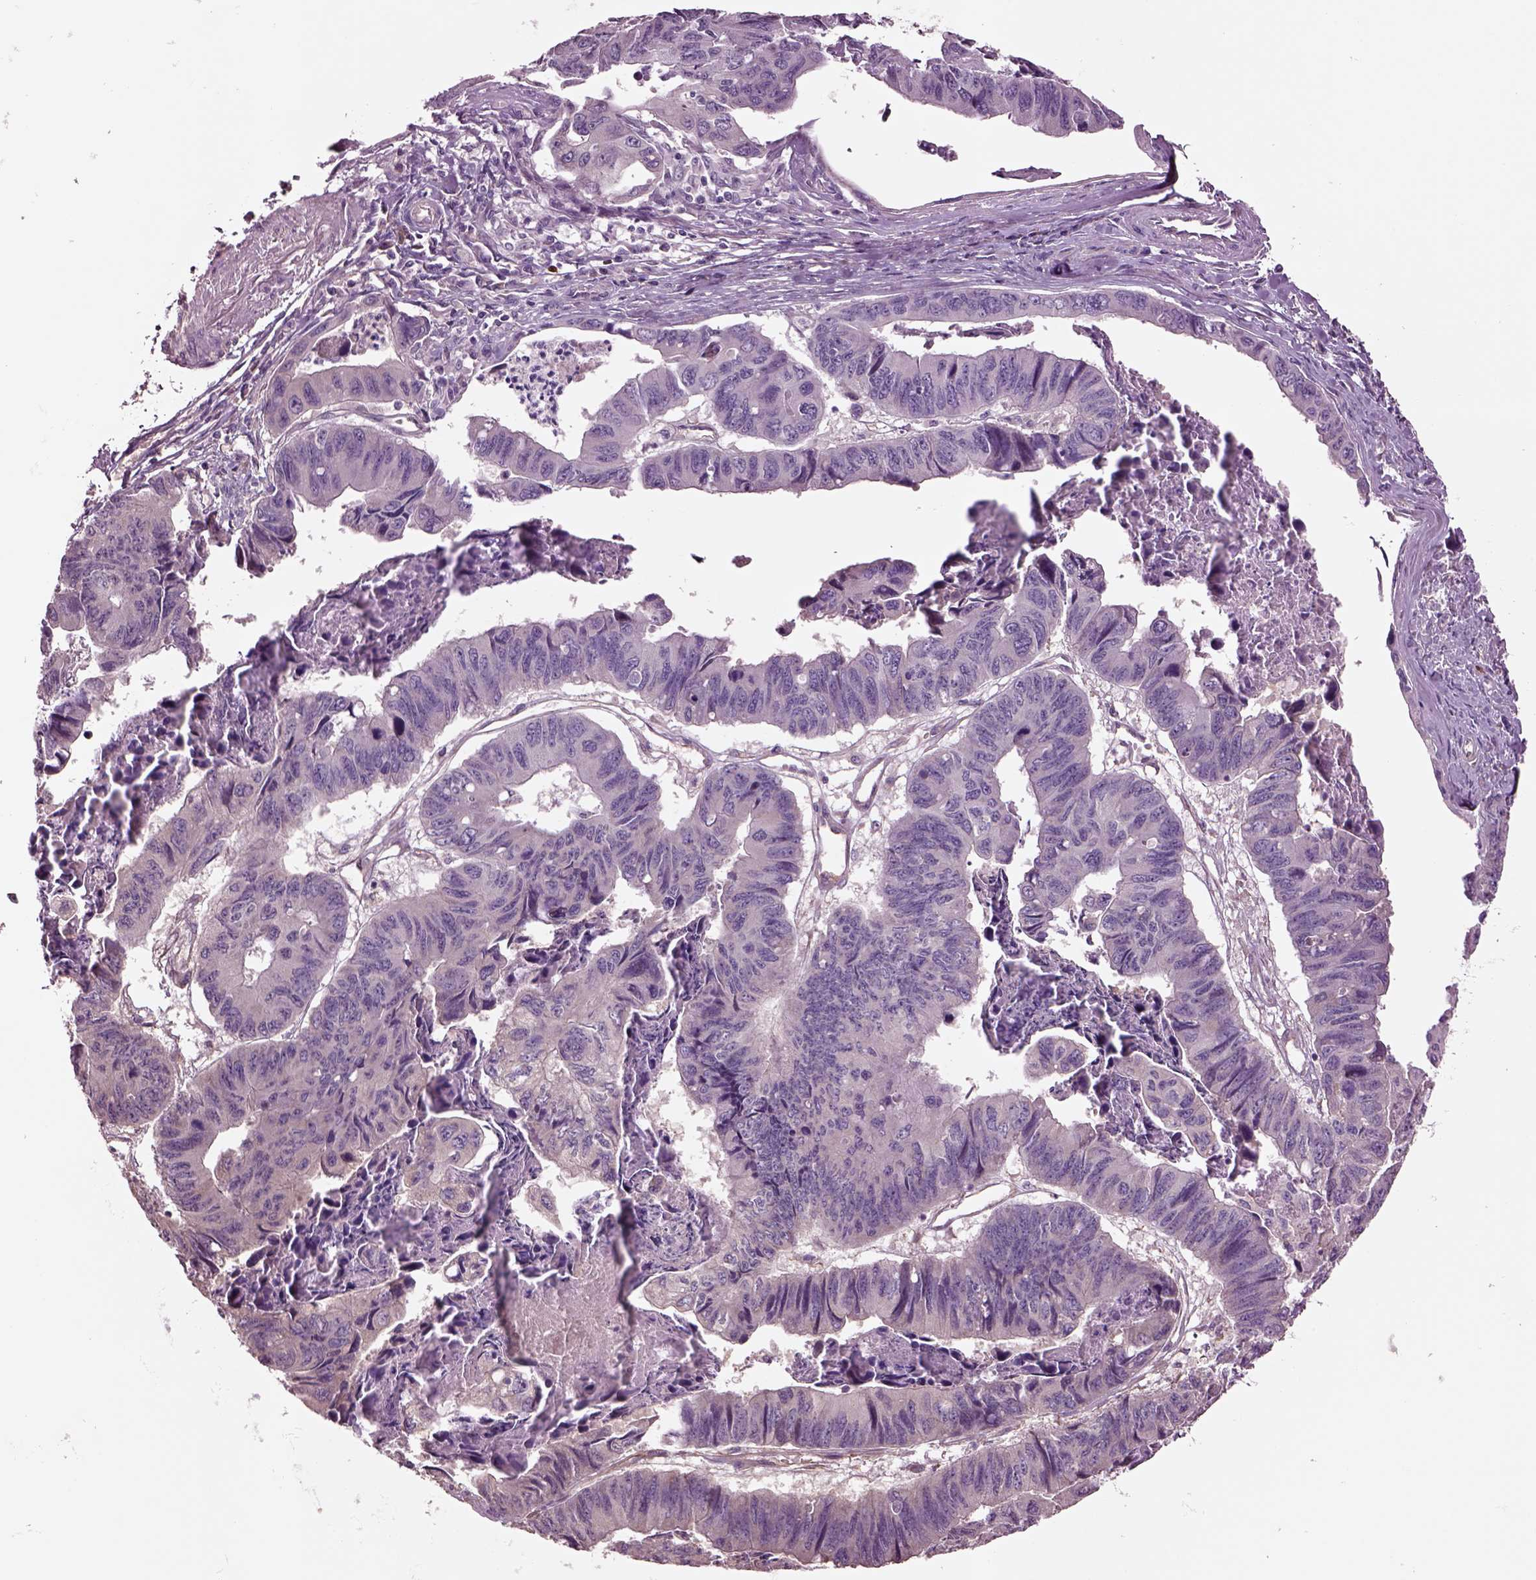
{"staining": {"intensity": "negative", "quantity": "none", "location": "none"}, "tissue": "stomach cancer", "cell_type": "Tumor cells", "image_type": "cancer", "snomed": [{"axis": "morphology", "description": "Adenocarcinoma, NOS"}, {"axis": "topography", "description": "Stomach, lower"}], "caption": "Tumor cells show no significant protein expression in stomach adenocarcinoma. Nuclei are stained in blue.", "gene": "HTR1B", "patient": {"sex": "male", "age": 77}}